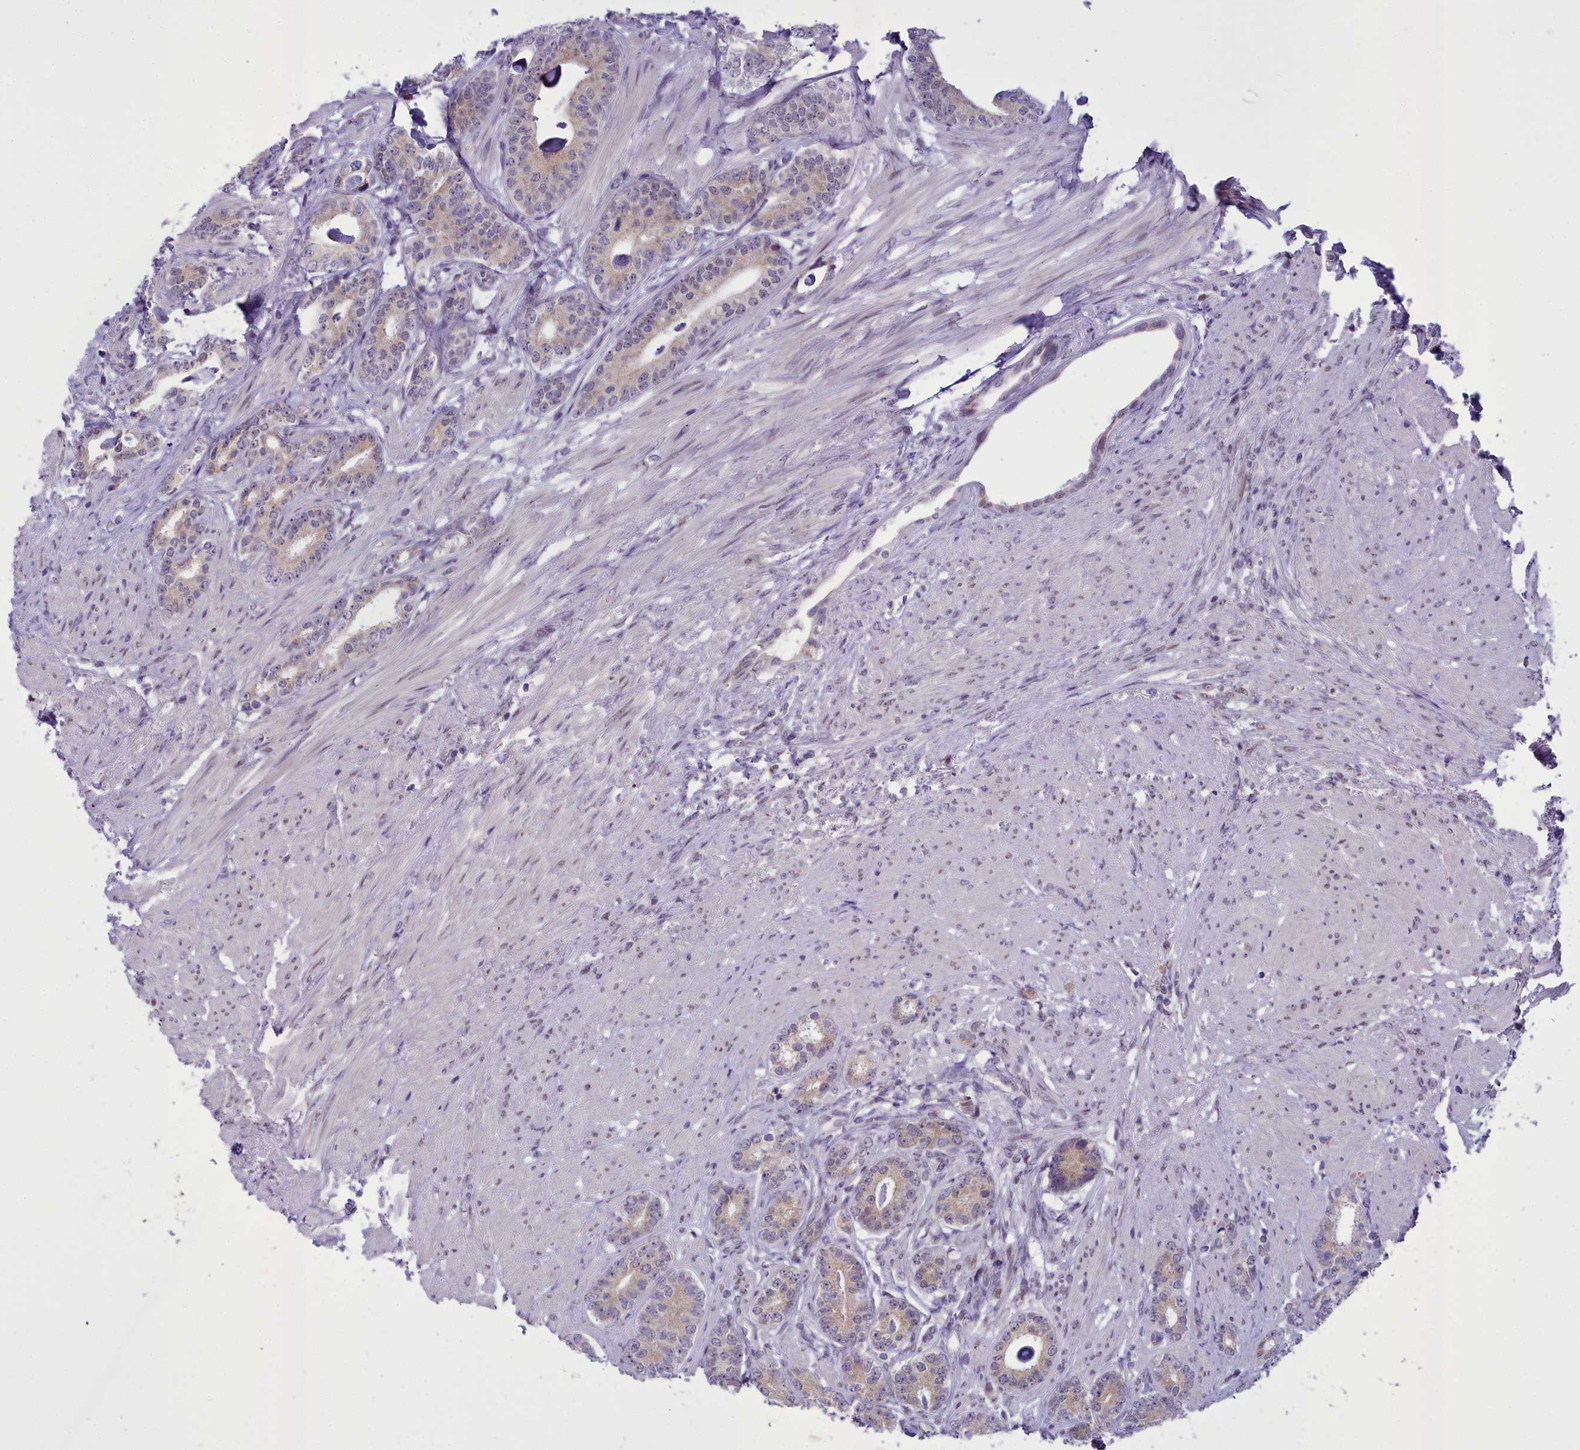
{"staining": {"intensity": "weak", "quantity": ">75%", "location": "cytoplasmic/membranous,nuclear"}, "tissue": "prostate cancer", "cell_type": "Tumor cells", "image_type": "cancer", "snomed": [{"axis": "morphology", "description": "Adenocarcinoma, Low grade"}, {"axis": "topography", "description": "Prostate"}], "caption": "Protein expression analysis of human adenocarcinoma (low-grade) (prostate) reveals weak cytoplasmic/membranous and nuclear expression in approximately >75% of tumor cells.", "gene": "B9D2", "patient": {"sex": "male", "age": 71}}